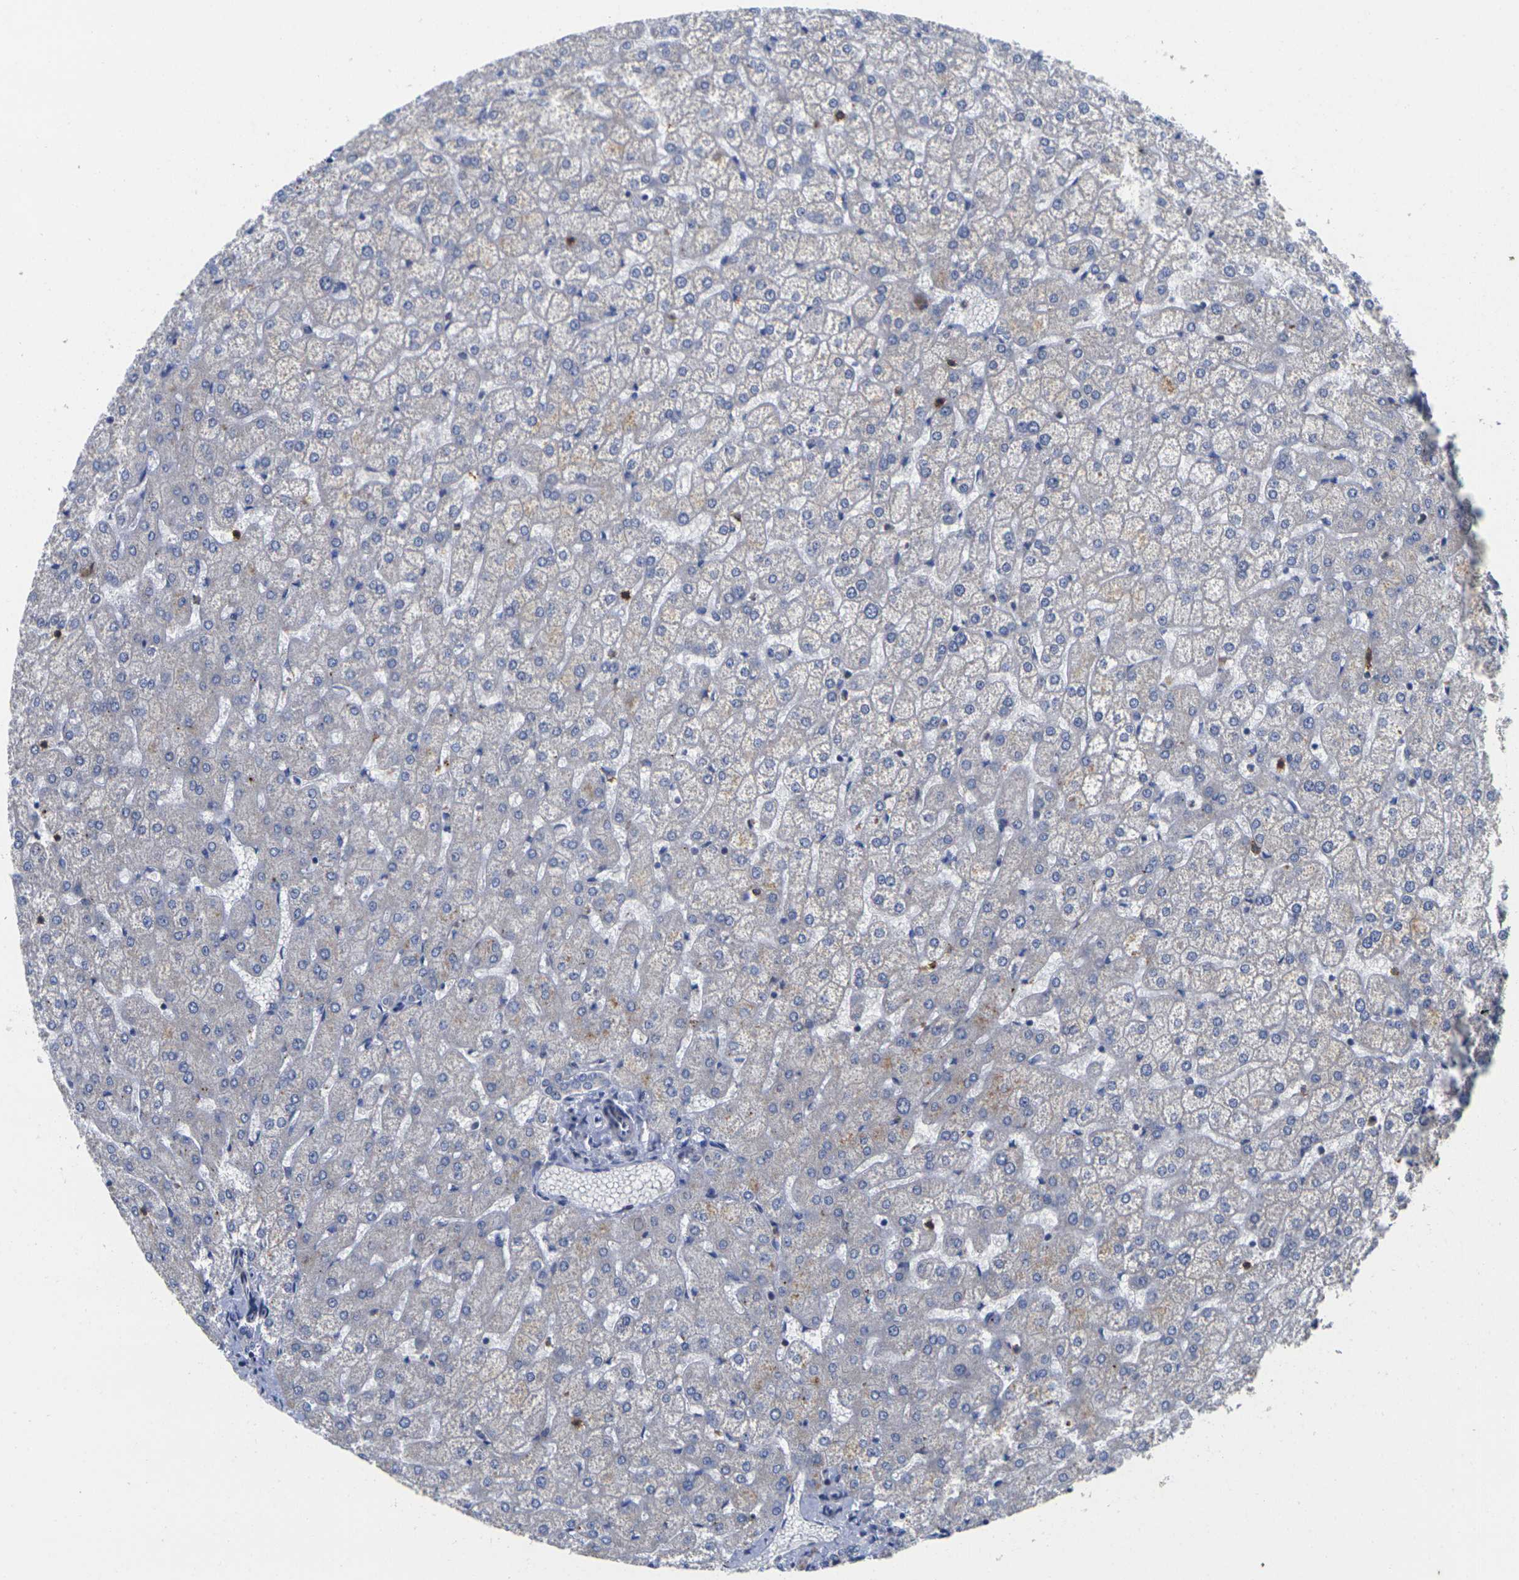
{"staining": {"intensity": "negative", "quantity": "none", "location": "none"}, "tissue": "liver", "cell_type": "Cholangiocytes", "image_type": "normal", "snomed": [{"axis": "morphology", "description": "Normal tissue, NOS"}, {"axis": "topography", "description": "Liver"}], "caption": "A high-resolution histopathology image shows immunohistochemistry (IHC) staining of unremarkable liver, which displays no significant expression in cholangiocytes. (Stains: DAB immunohistochemistry with hematoxylin counter stain, Microscopy: brightfield microscopy at high magnification).", "gene": "P2RY11", "patient": {"sex": "female", "age": 32}}